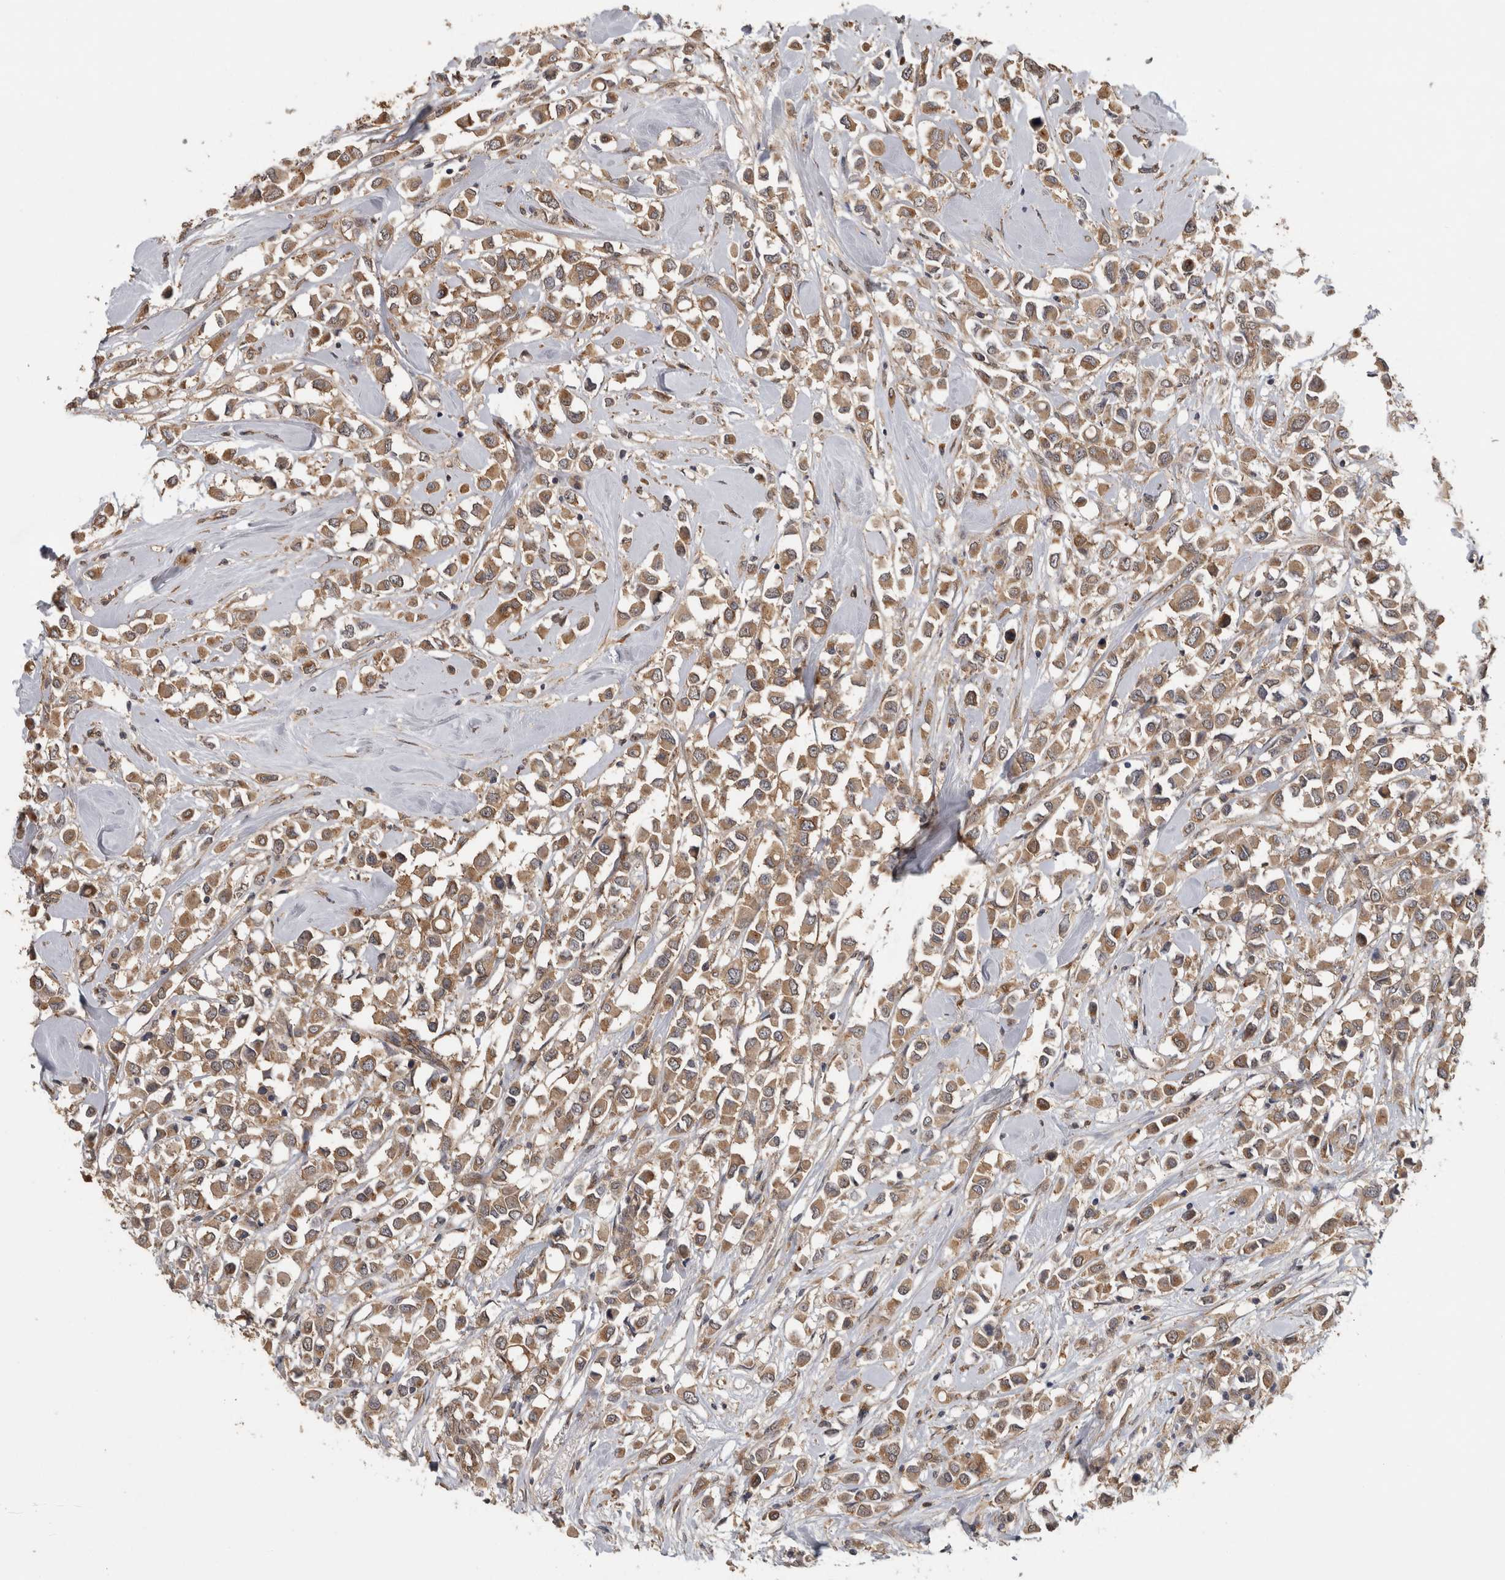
{"staining": {"intensity": "moderate", "quantity": ">75%", "location": "cytoplasmic/membranous"}, "tissue": "breast cancer", "cell_type": "Tumor cells", "image_type": "cancer", "snomed": [{"axis": "morphology", "description": "Duct carcinoma"}, {"axis": "topography", "description": "Breast"}], "caption": "Approximately >75% of tumor cells in breast cancer (intraductal carcinoma) exhibit moderate cytoplasmic/membranous protein positivity as visualized by brown immunohistochemical staining.", "gene": "ATXN2", "patient": {"sex": "female", "age": 61}}